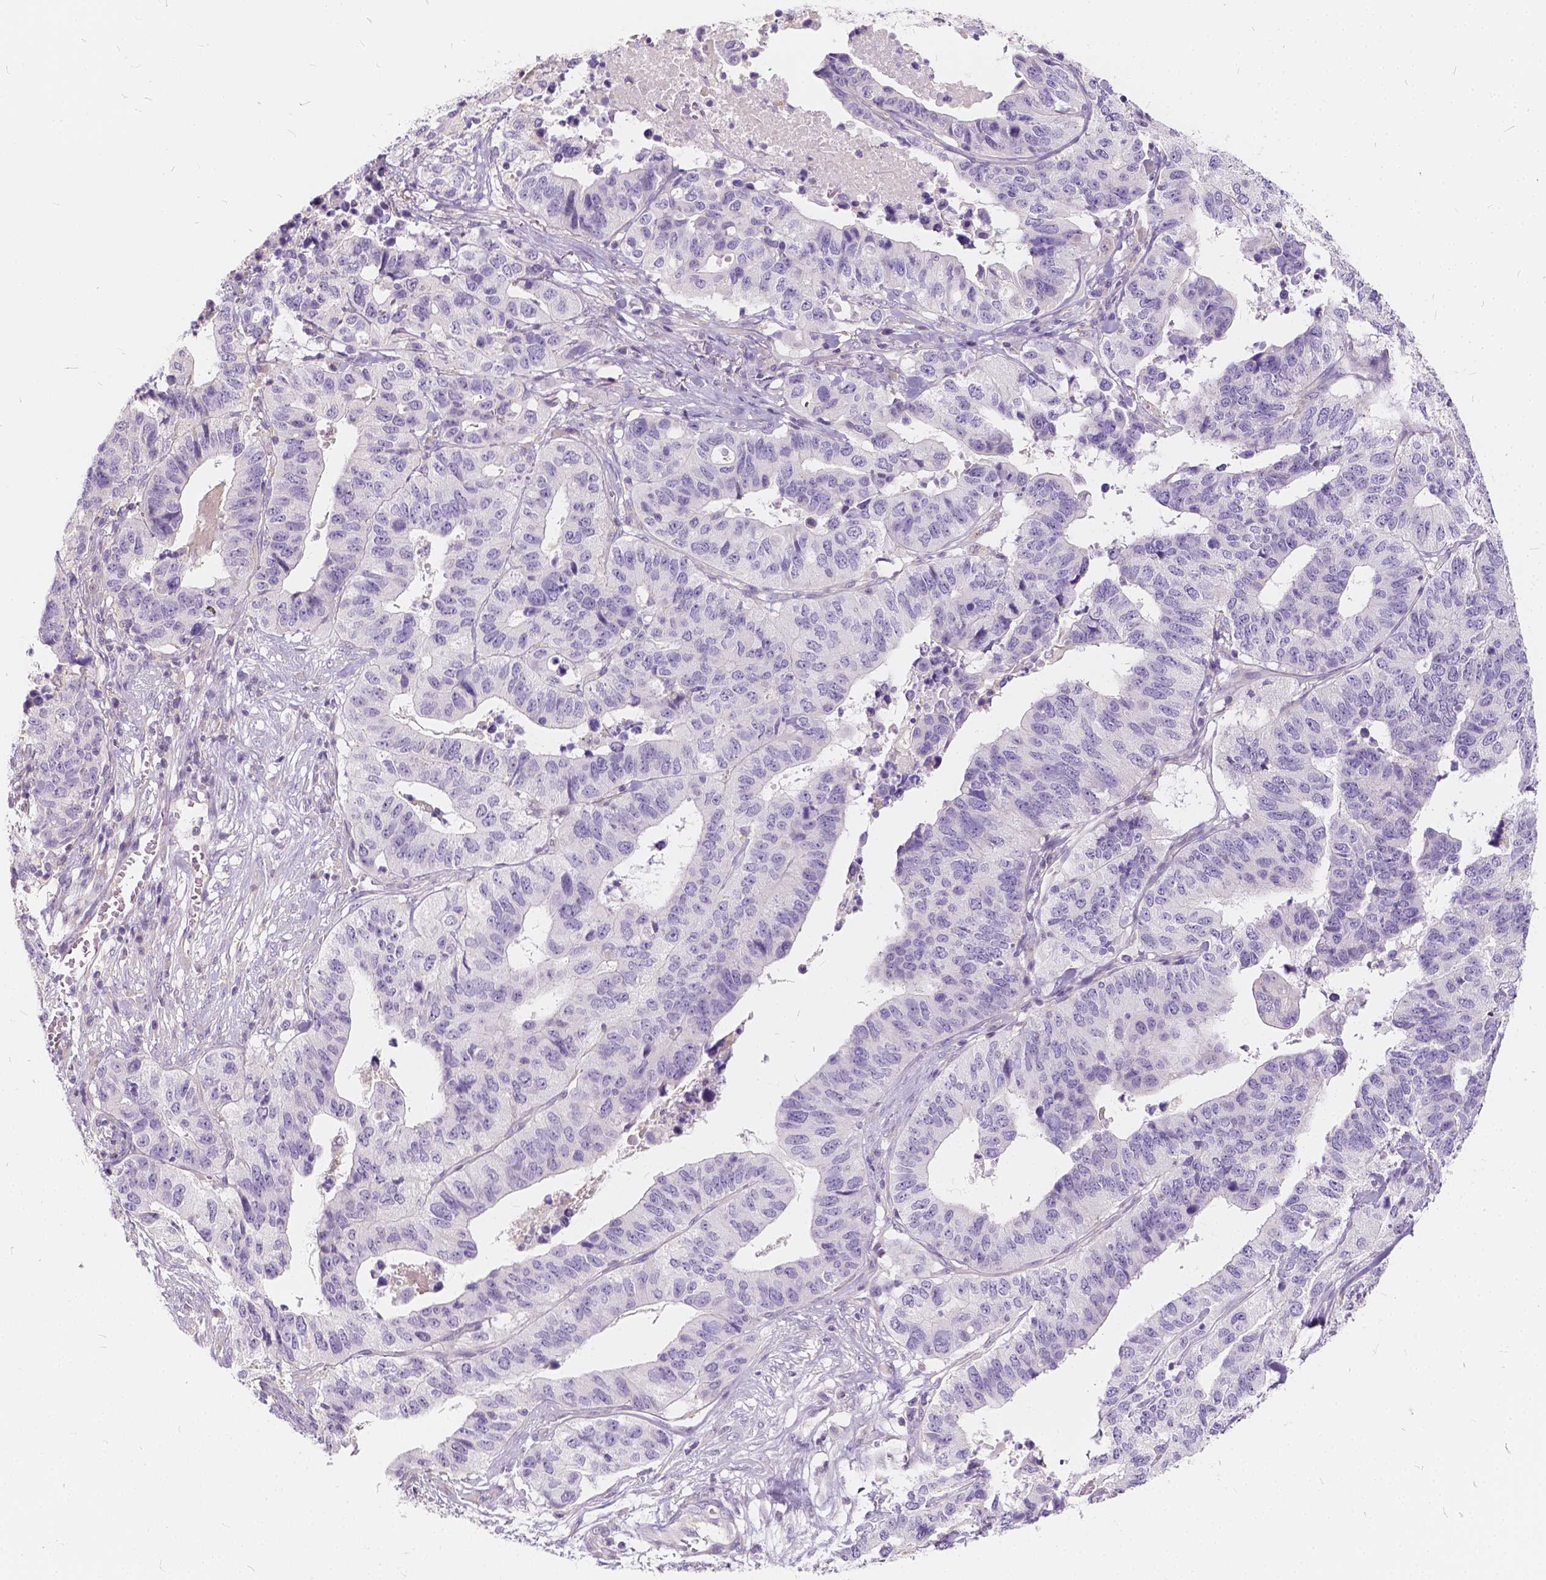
{"staining": {"intensity": "negative", "quantity": "none", "location": "none"}, "tissue": "stomach cancer", "cell_type": "Tumor cells", "image_type": "cancer", "snomed": [{"axis": "morphology", "description": "Adenocarcinoma, NOS"}, {"axis": "topography", "description": "Stomach, upper"}], "caption": "Tumor cells show no significant staining in stomach cancer.", "gene": "KIAA0513", "patient": {"sex": "female", "age": 67}}